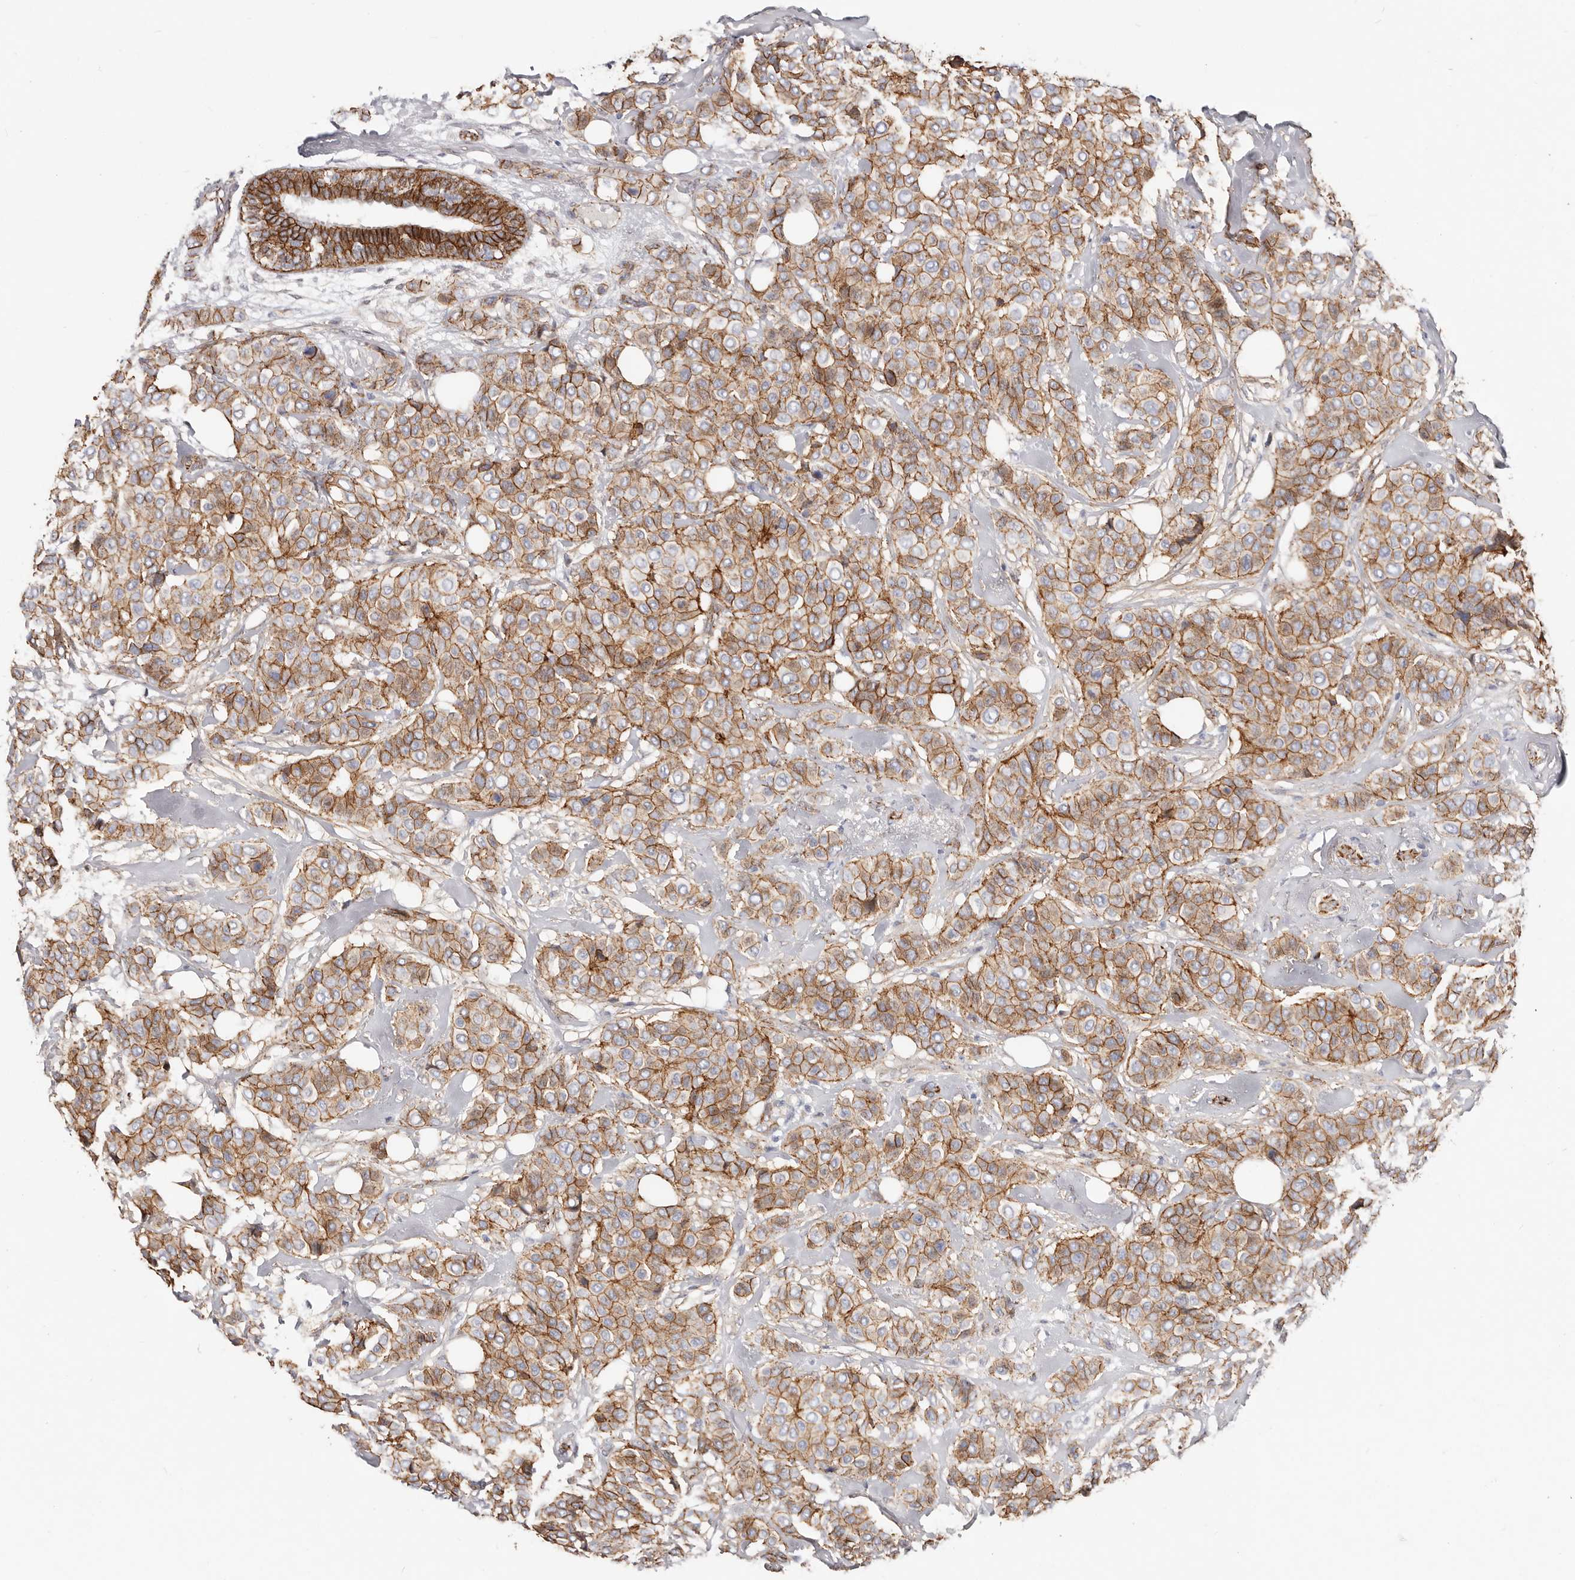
{"staining": {"intensity": "moderate", "quantity": ">75%", "location": "cytoplasmic/membranous"}, "tissue": "breast cancer", "cell_type": "Tumor cells", "image_type": "cancer", "snomed": [{"axis": "morphology", "description": "Lobular carcinoma"}, {"axis": "topography", "description": "Breast"}], "caption": "Tumor cells reveal moderate cytoplasmic/membranous staining in about >75% of cells in breast lobular carcinoma.", "gene": "CTNNB1", "patient": {"sex": "female", "age": 51}}